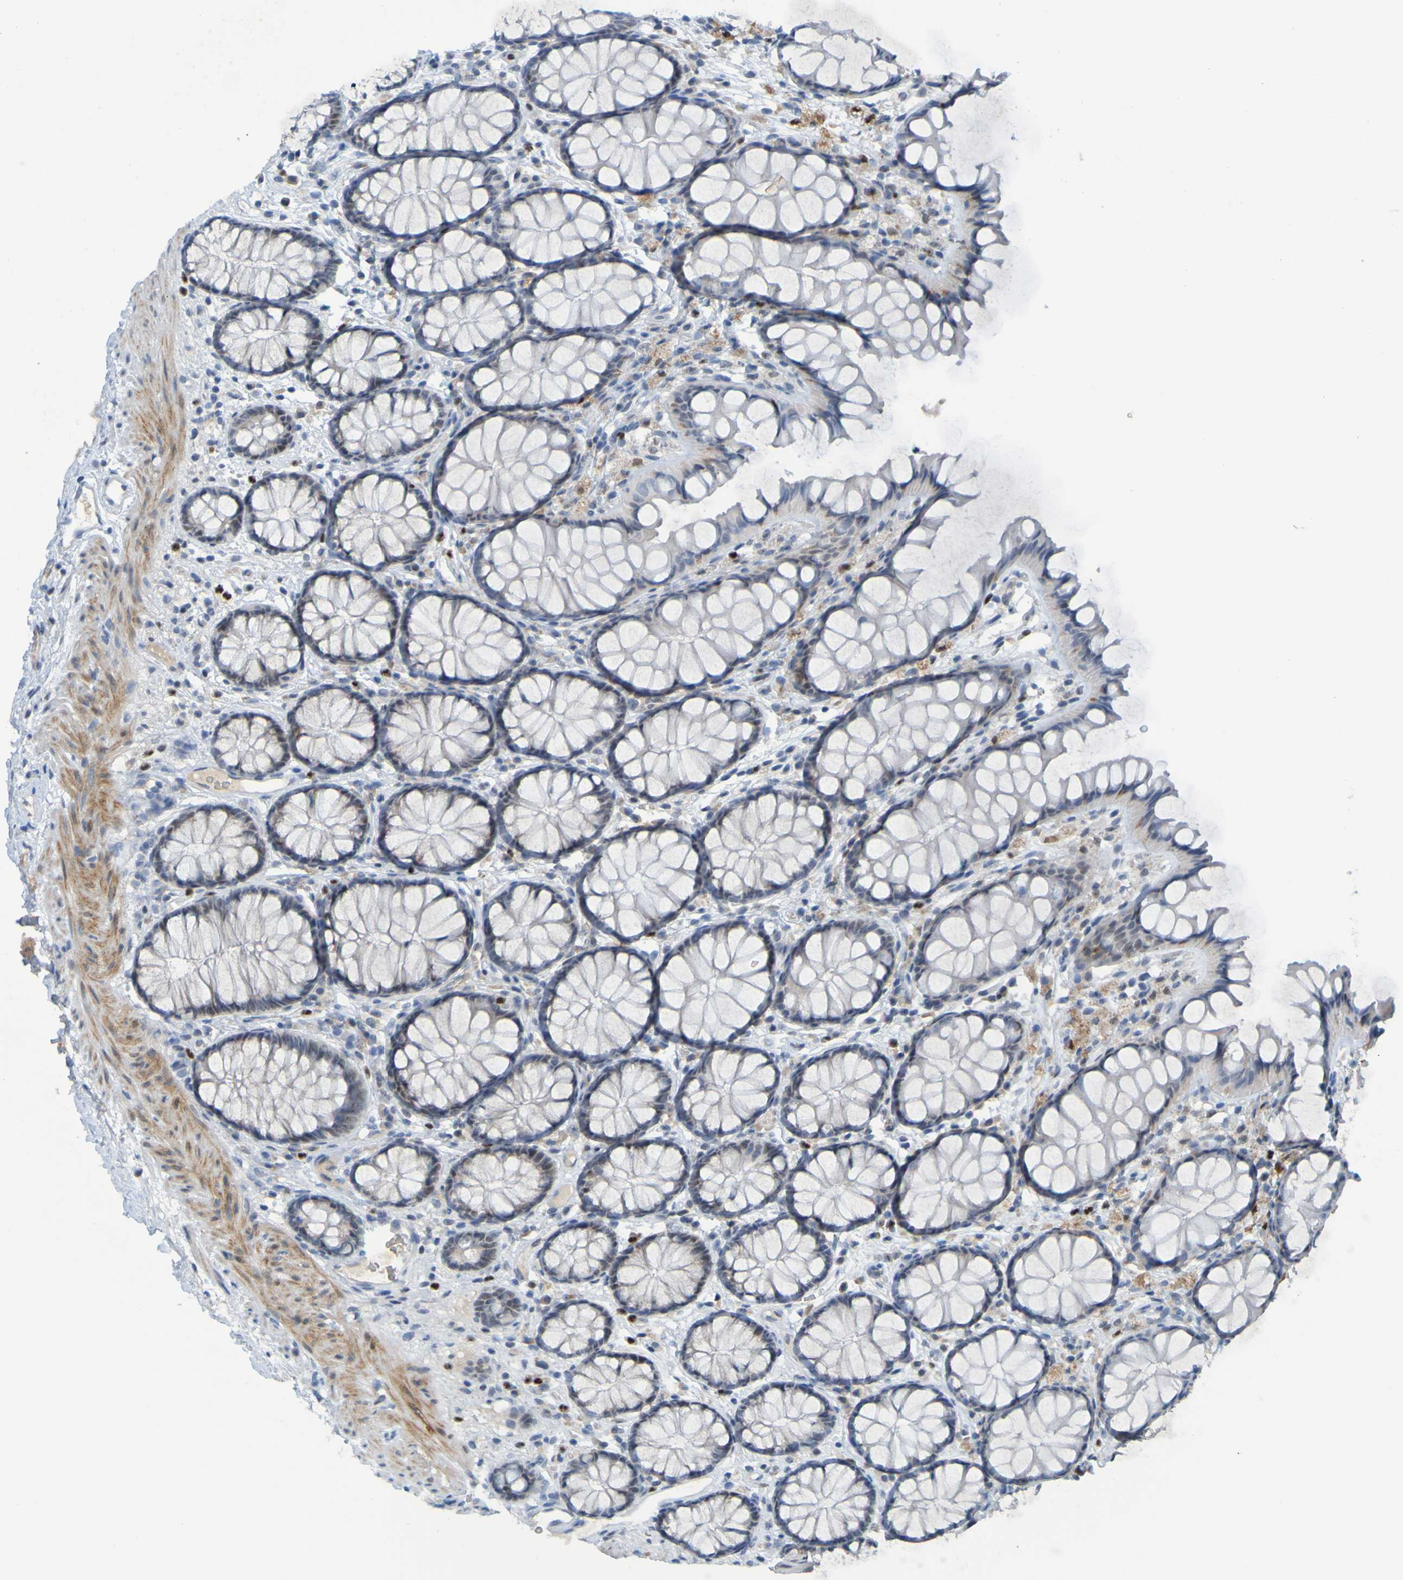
{"staining": {"intensity": "negative", "quantity": "none", "location": "none"}, "tissue": "colon", "cell_type": "Endothelial cells", "image_type": "normal", "snomed": [{"axis": "morphology", "description": "Normal tissue, NOS"}, {"axis": "topography", "description": "Colon"}], "caption": "This is a micrograph of immunohistochemistry staining of normal colon, which shows no staining in endothelial cells.", "gene": "USP36", "patient": {"sex": "female", "age": 55}}